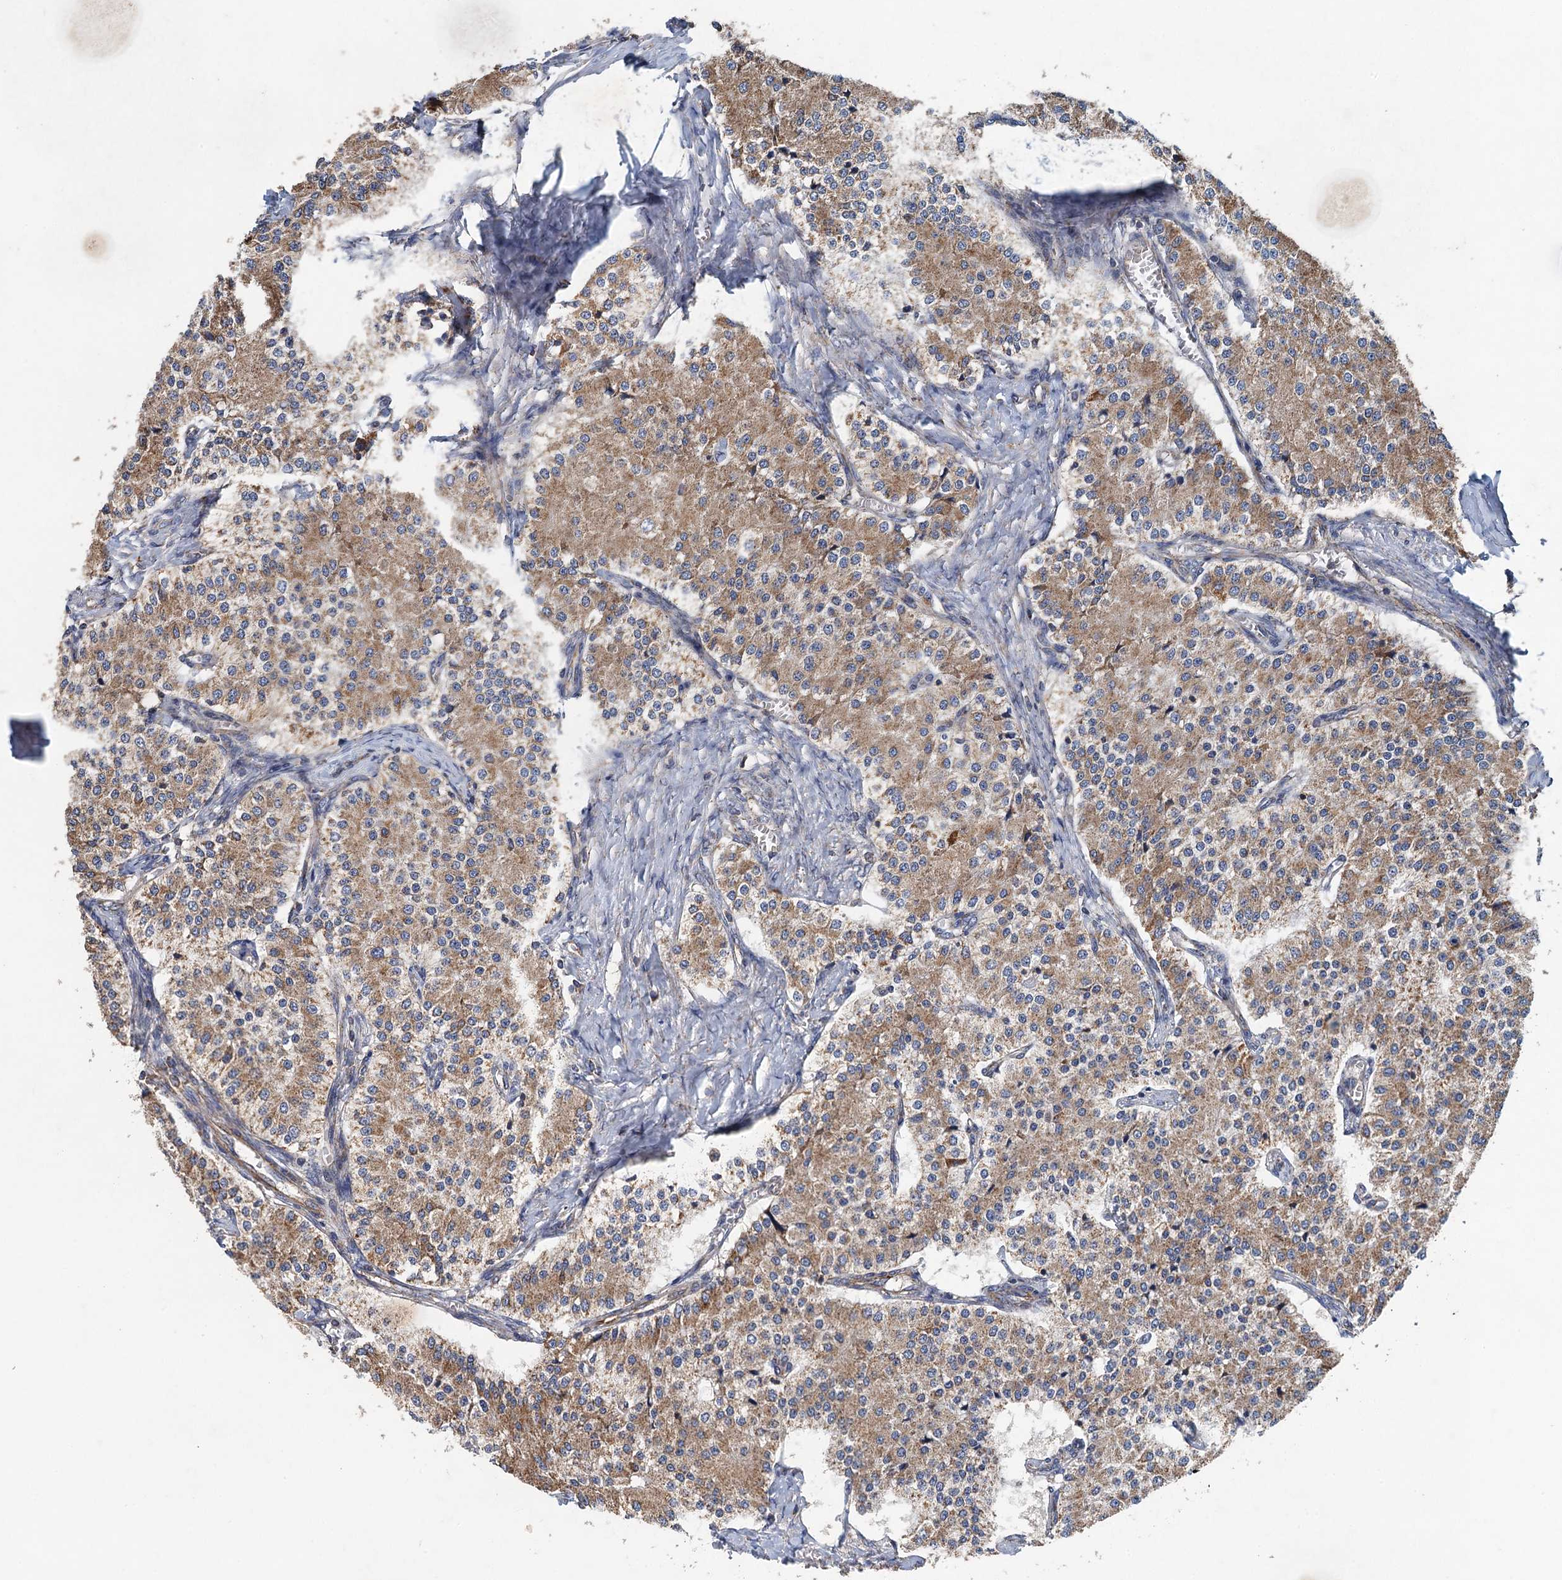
{"staining": {"intensity": "moderate", "quantity": ">75%", "location": "cytoplasmic/membranous"}, "tissue": "carcinoid", "cell_type": "Tumor cells", "image_type": "cancer", "snomed": [{"axis": "morphology", "description": "Carcinoid, malignant, NOS"}, {"axis": "topography", "description": "Colon"}], "caption": "Tumor cells demonstrate moderate cytoplasmic/membranous staining in about >75% of cells in carcinoid.", "gene": "BCS1L", "patient": {"sex": "female", "age": 52}}